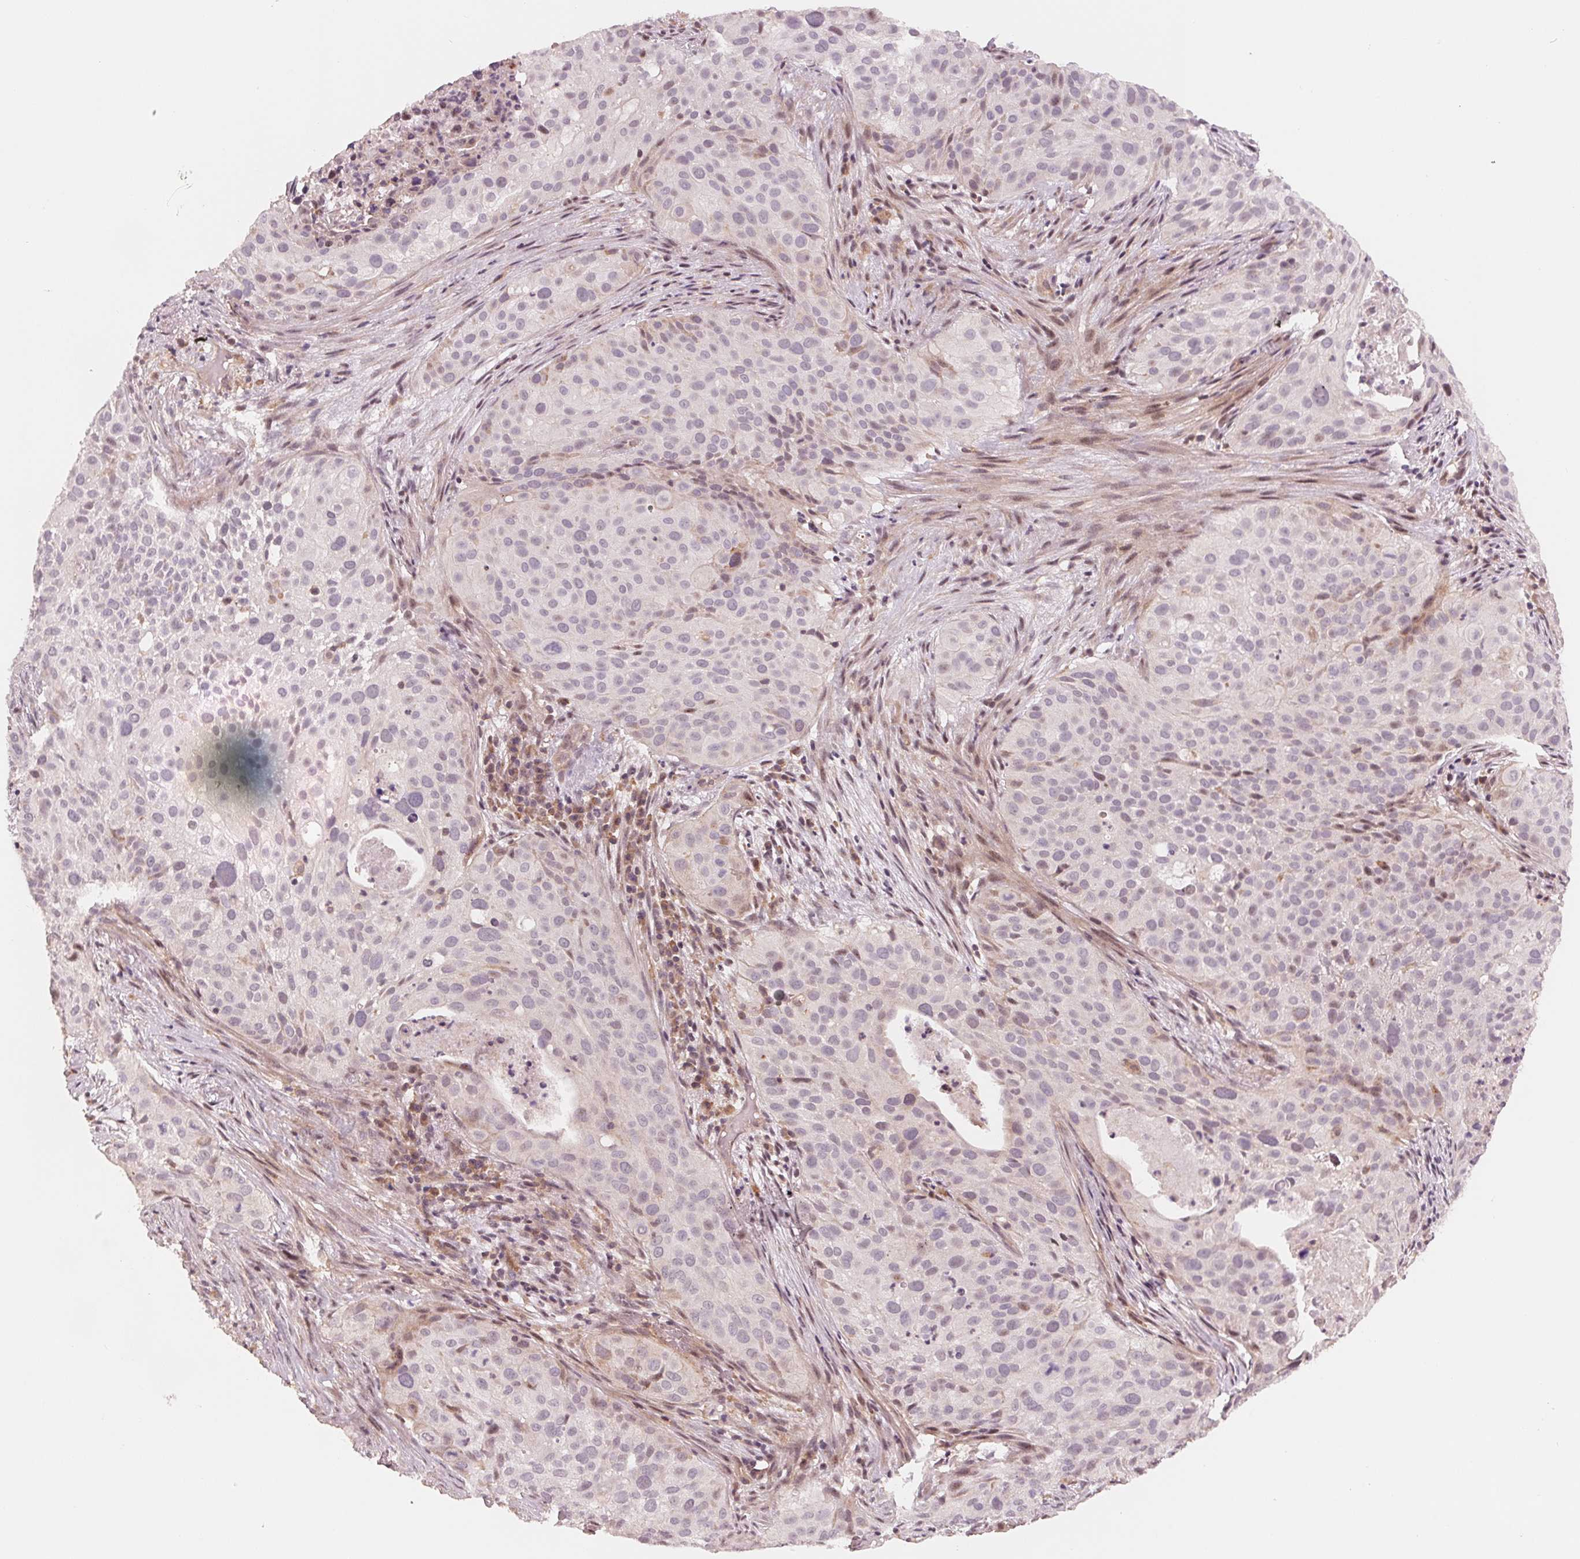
{"staining": {"intensity": "weak", "quantity": "<25%", "location": "cytoplasmic/membranous"}, "tissue": "cervical cancer", "cell_type": "Tumor cells", "image_type": "cancer", "snomed": [{"axis": "morphology", "description": "Squamous cell carcinoma, NOS"}, {"axis": "topography", "description": "Cervix"}], "caption": "Tumor cells show no significant expression in squamous cell carcinoma (cervical).", "gene": "IL9R", "patient": {"sex": "female", "age": 38}}